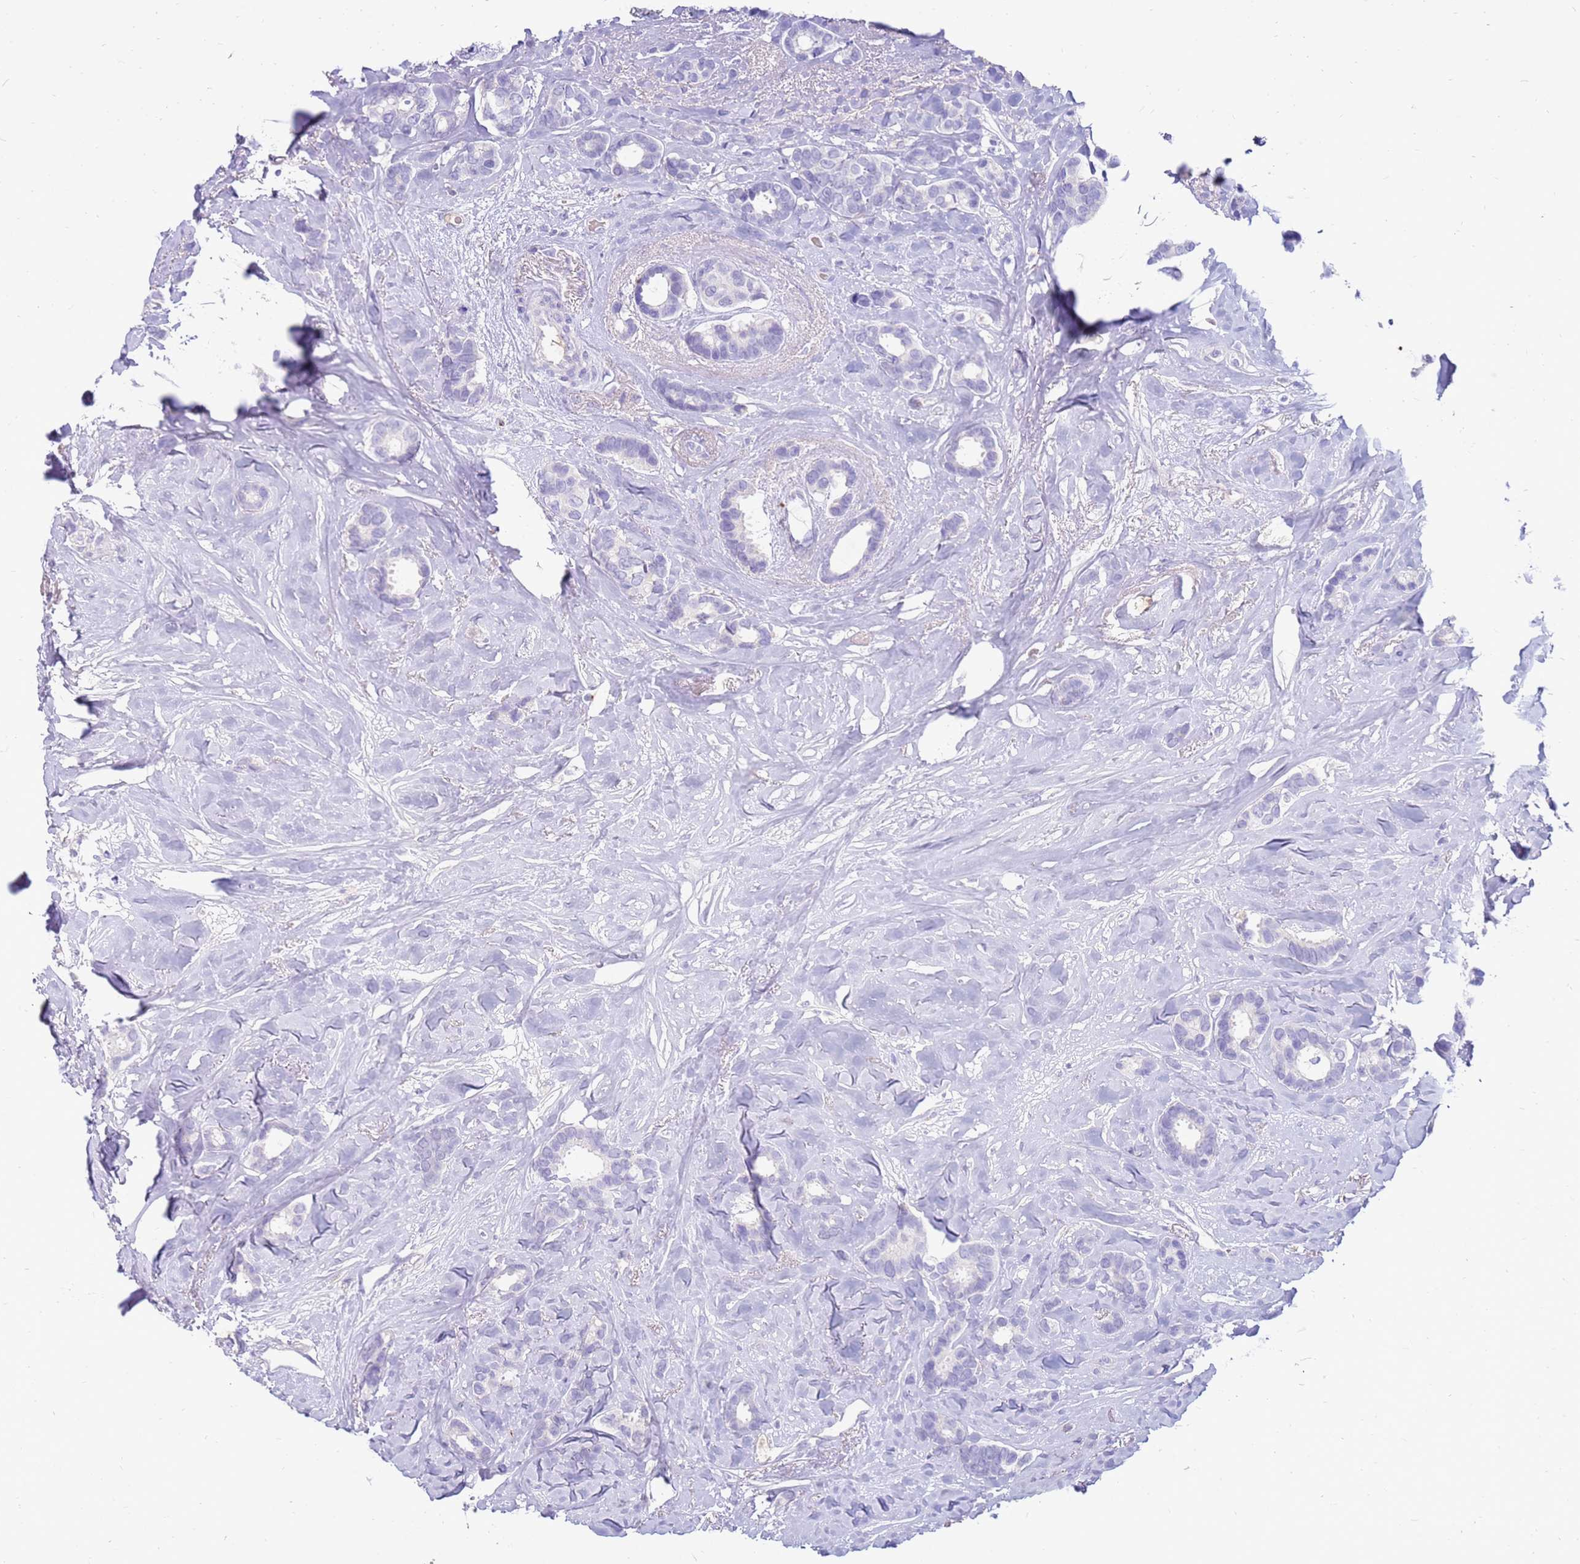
{"staining": {"intensity": "negative", "quantity": "none", "location": "none"}, "tissue": "breast cancer", "cell_type": "Tumor cells", "image_type": "cancer", "snomed": [{"axis": "morphology", "description": "Duct carcinoma"}, {"axis": "topography", "description": "Breast"}], "caption": "Immunohistochemical staining of human breast cancer reveals no significant expression in tumor cells. (DAB IHC, high magnification).", "gene": "EVPLL", "patient": {"sex": "female", "age": 87}}